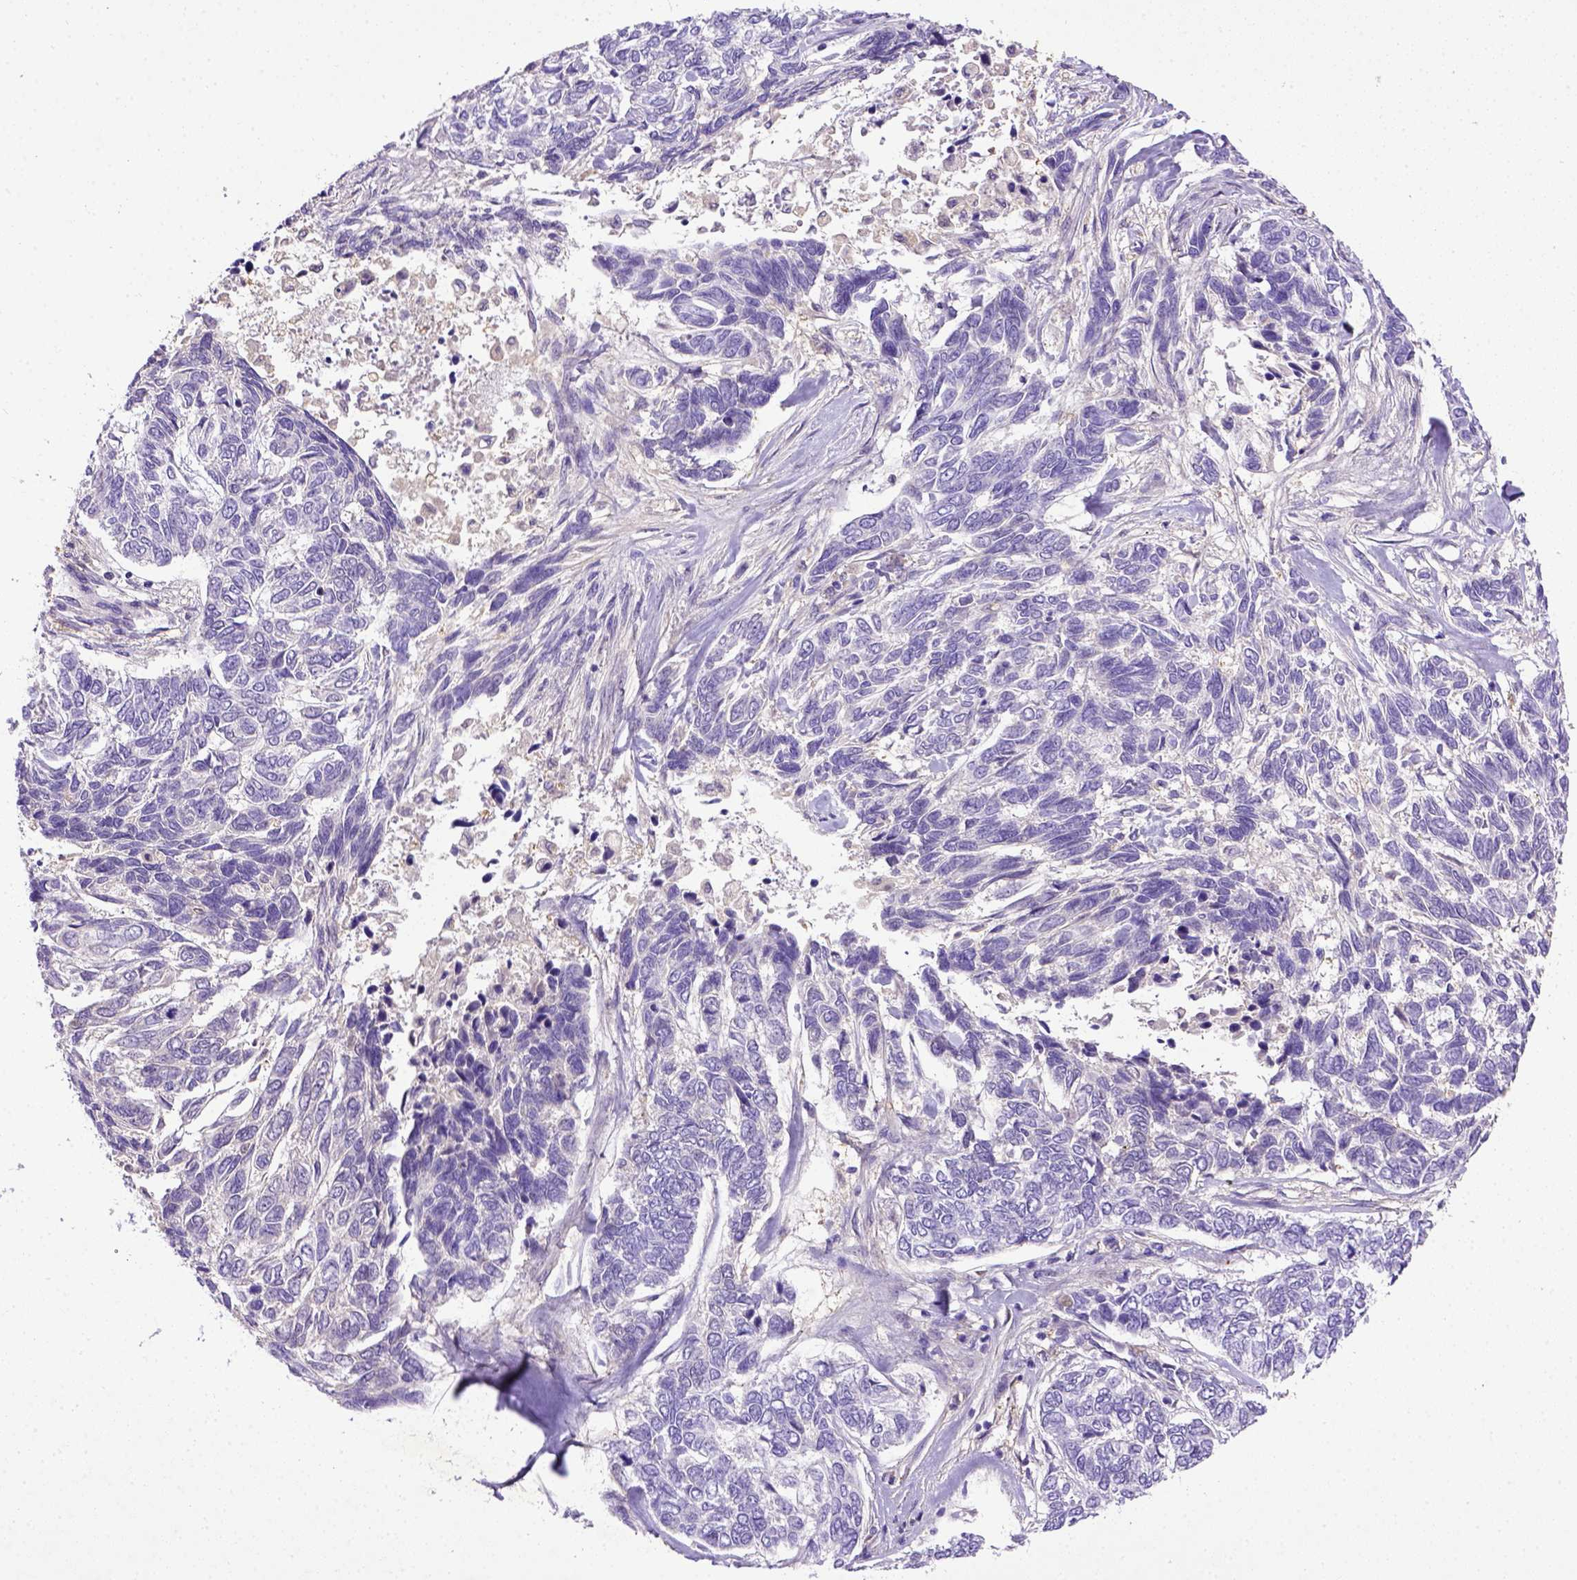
{"staining": {"intensity": "negative", "quantity": "none", "location": "none"}, "tissue": "skin cancer", "cell_type": "Tumor cells", "image_type": "cancer", "snomed": [{"axis": "morphology", "description": "Basal cell carcinoma"}, {"axis": "topography", "description": "Skin"}], "caption": "A photomicrograph of human skin basal cell carcinoma is negative for staining in tumor cells. (Brightfield microscopy of DAB (3,3'-diaminobenzidine) immunohistochemistry at high magnification).", "gene": "DEPDC1B", "patient": {"sex": "female", "age": 65}}